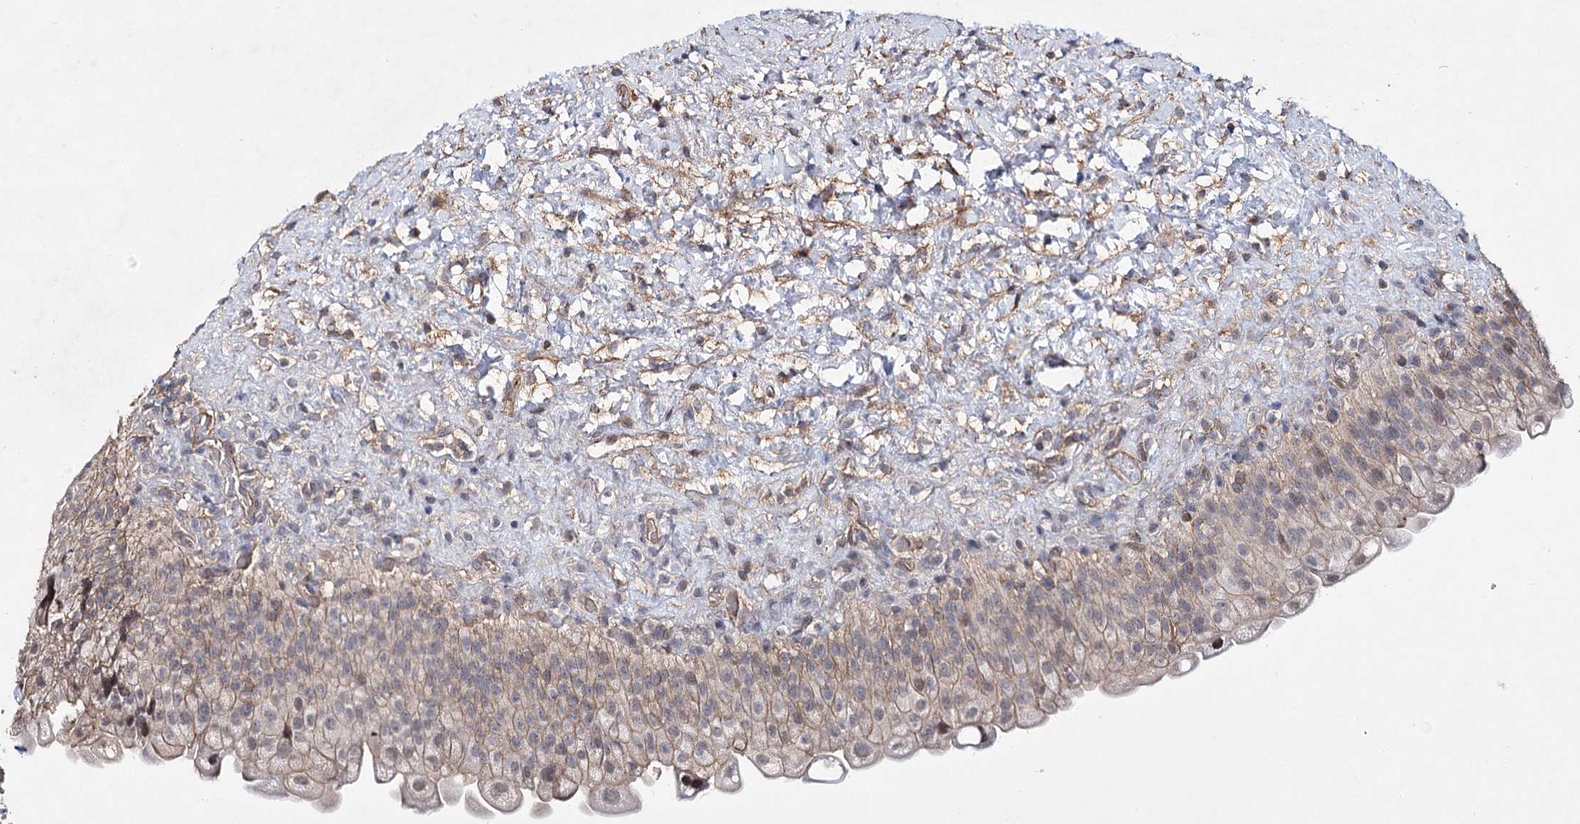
{"staining": {"intensity": "weak", "quantity": "25%-75%", "location": "cytoplasmic/membranous,nuclear"}, "tissue": "urinary bladder", "cell_type": "Urothelial cells", "image_type": "normal", "snomed": [{"axis": "morphology", "description": "Normal tissue, NOS"}, {"axis": "topography", "description": "Urinary bladder"}], "caption": "The image shows immunohistochemical staining of normal urinary bladder. There is weak cytoplasmic/membranous,nuclear expression is appreciated in about 25%-75% of urothelial cells. (brown staining indicates protein expression, while blue staining denotes nuclei).", "gene": "TMEM218", "patient": {"sex": "female", "age": 27}}